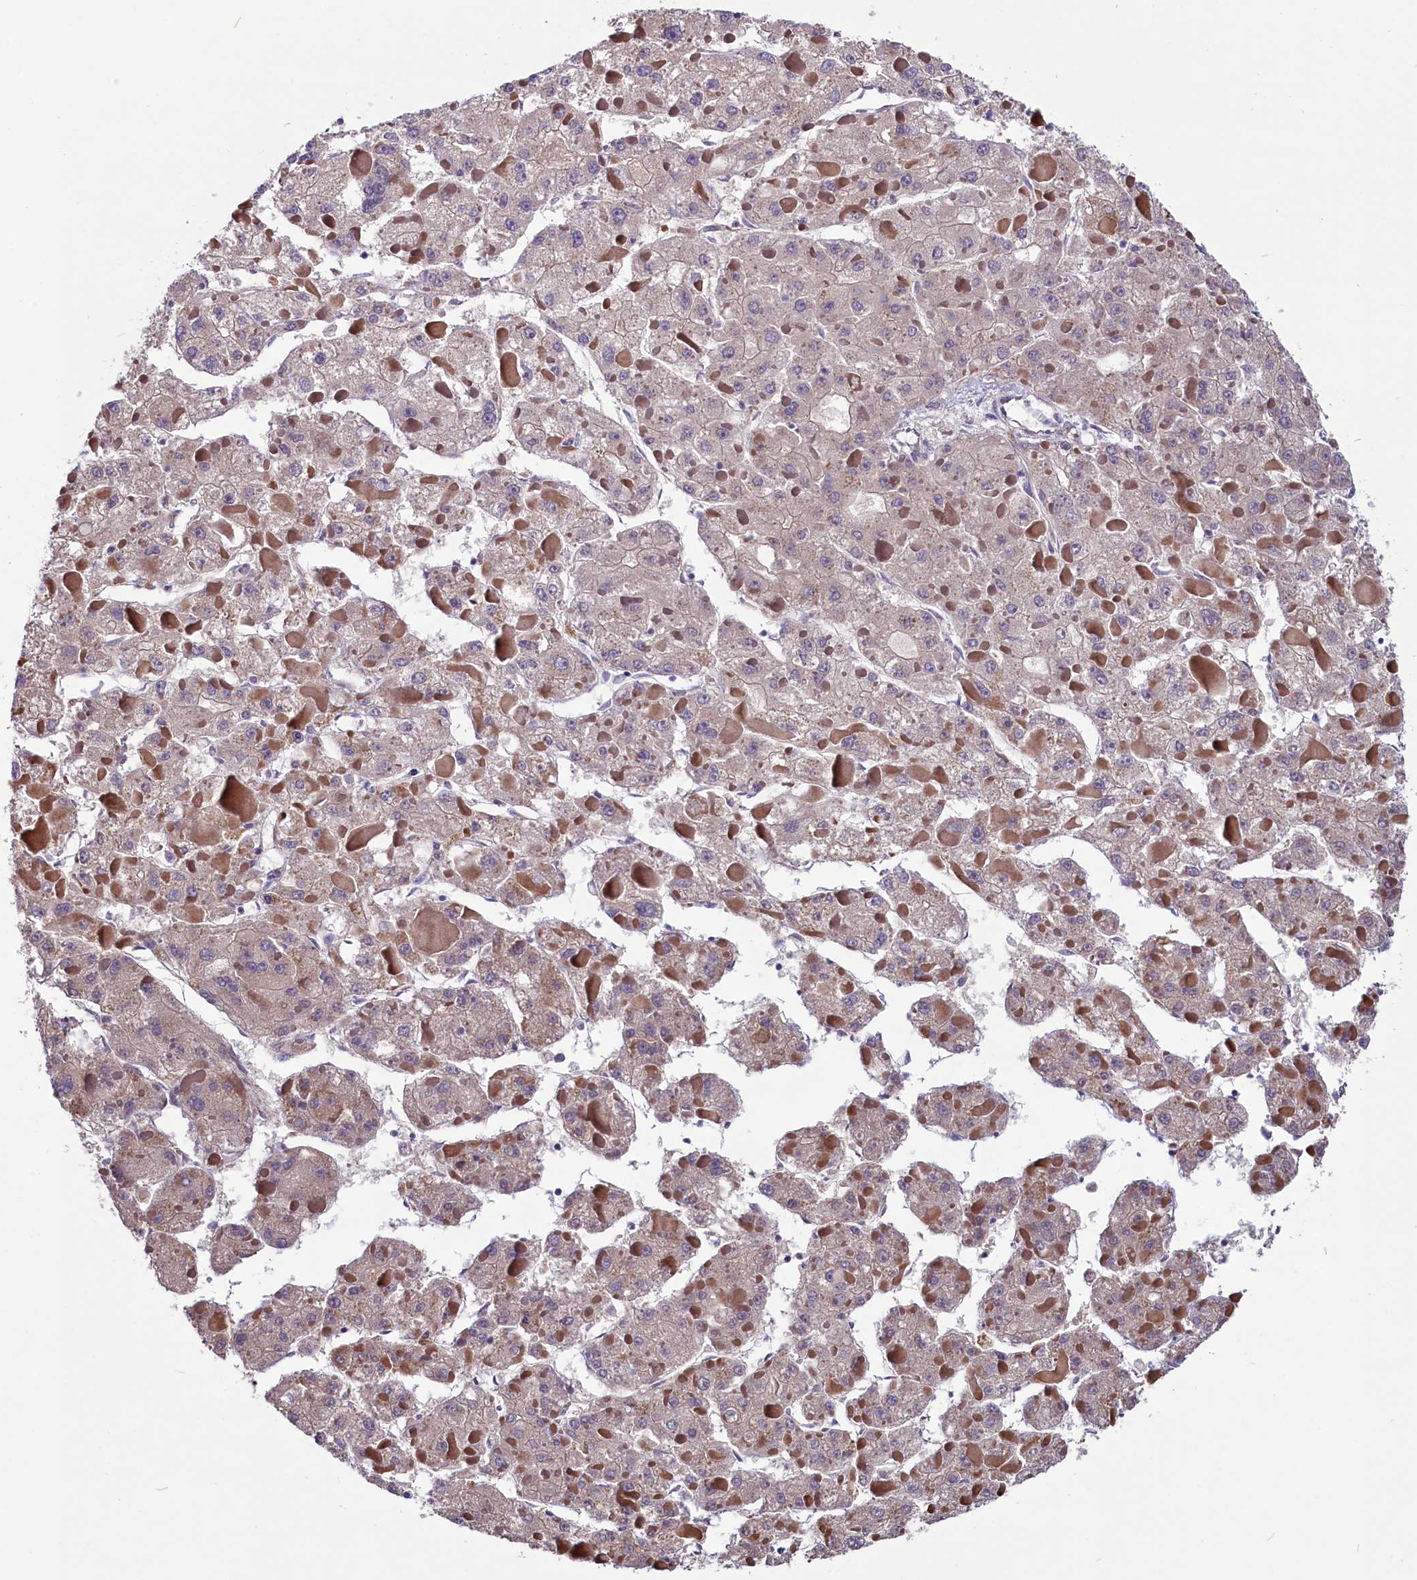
{"staining": {"intensity": "weak", "quantity": "<25%", "location": "cytoplasmic/membranous"}, "tissue": "liver cancer", "cell_type": "Tumor cells", "image_type": "cancer", "snomed": [{"axis": "morphology", "description": "Carcinoma, Hepatocellular, NOS"}, {"axis": "topography", "description": "Liver"}], "caption": "This is an immunohistochemistry image of liver cancer. There is no staining in tumor cells.", "gene": "SCD5", "patient": {"sex": "female", "age": 73}}